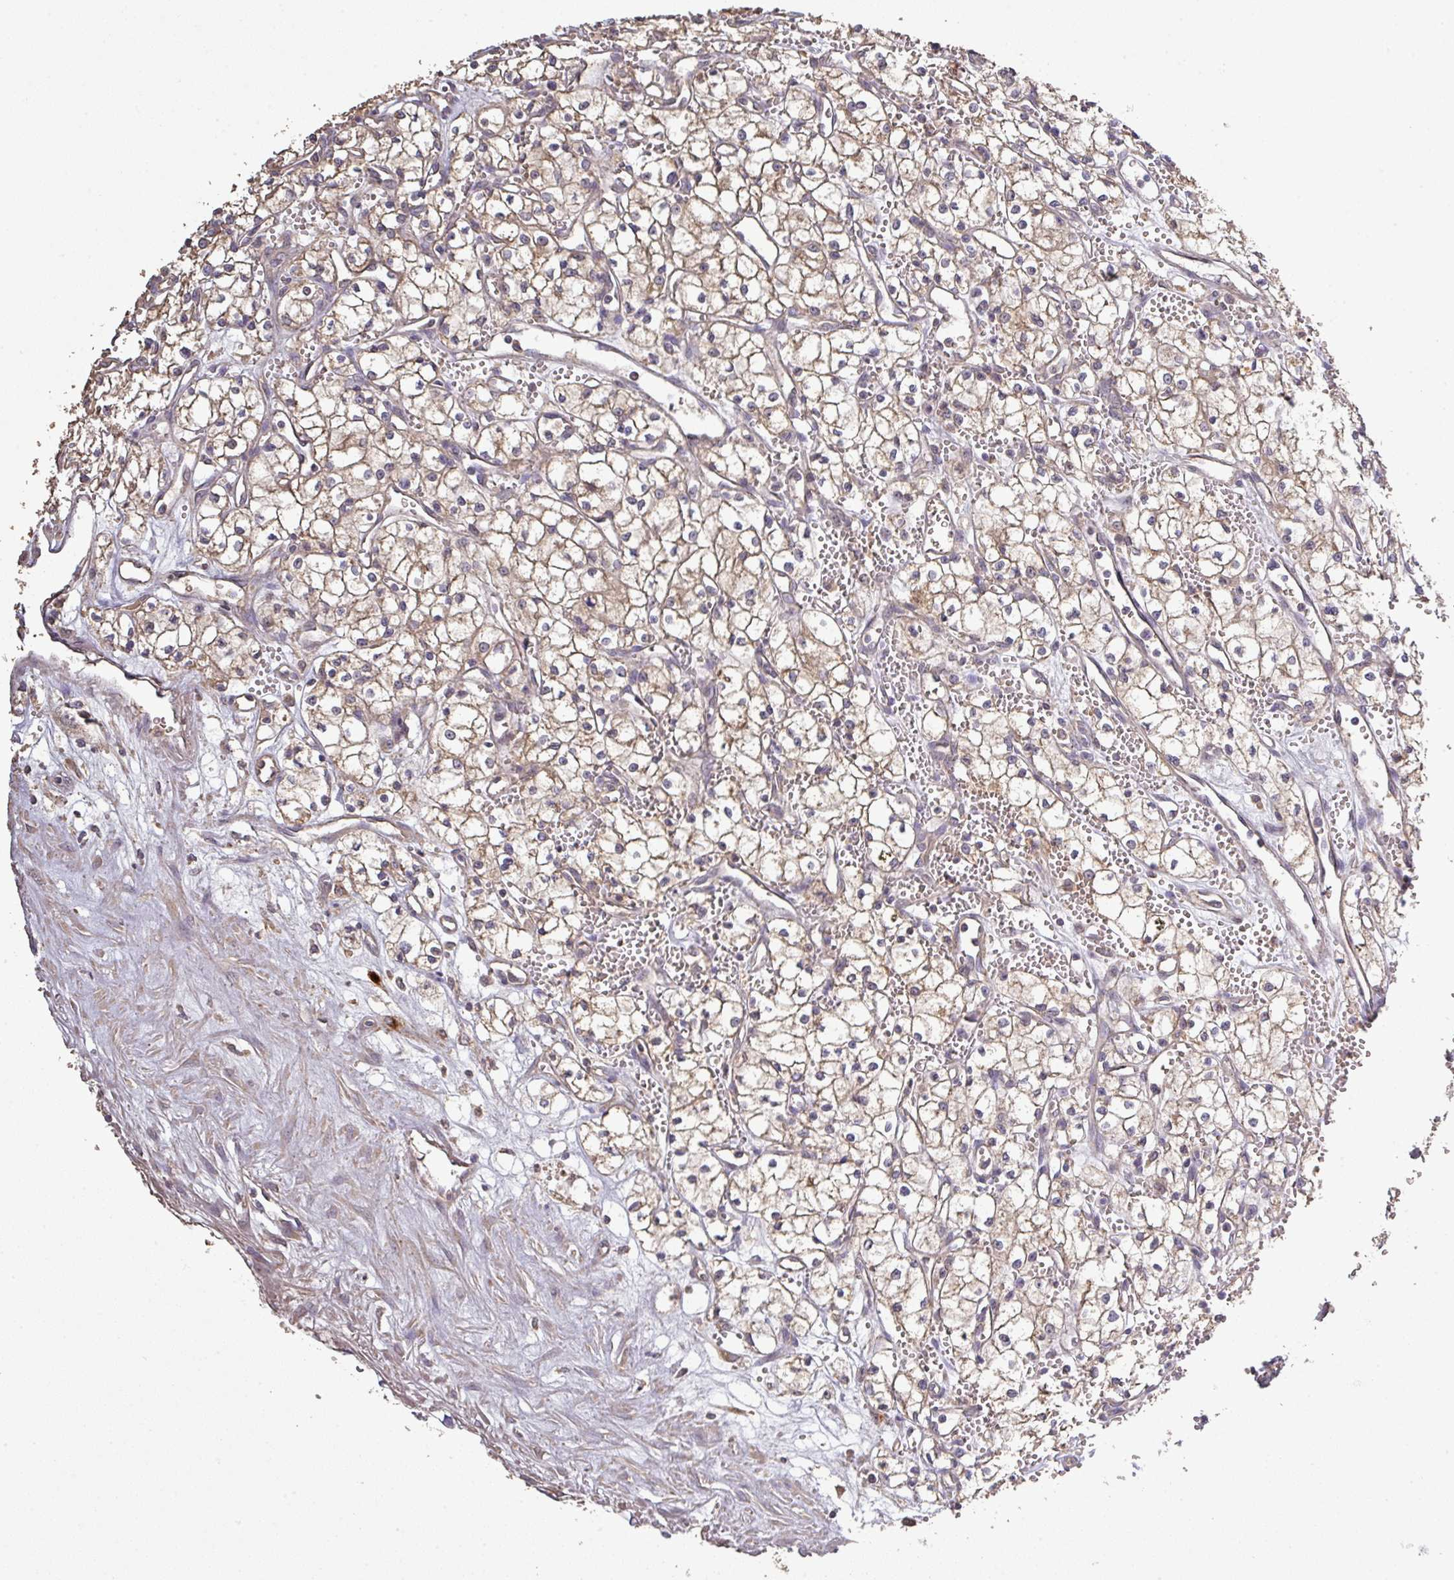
{"staining": {"intensity": "weak", "quantity": ">75%", "location": "cytoplasmic/membranous"}, "tissue": "renal cancer", "cell_type": "Tumor cells", "image_type": "cancer", "snomed": [{"axis": "morphology", "description": "Adenocarcinoma, NOS"}, {"axis": "topography", "description": "Kidney"}], "caption": "Protein expression analysis of adenocarcinoma (renal) reveals weak cytoplasmic/membranous staining in approximately >75% of tumor cells.", "gene": "ISLR", "patient": {"sex": "male", "age": 59}}